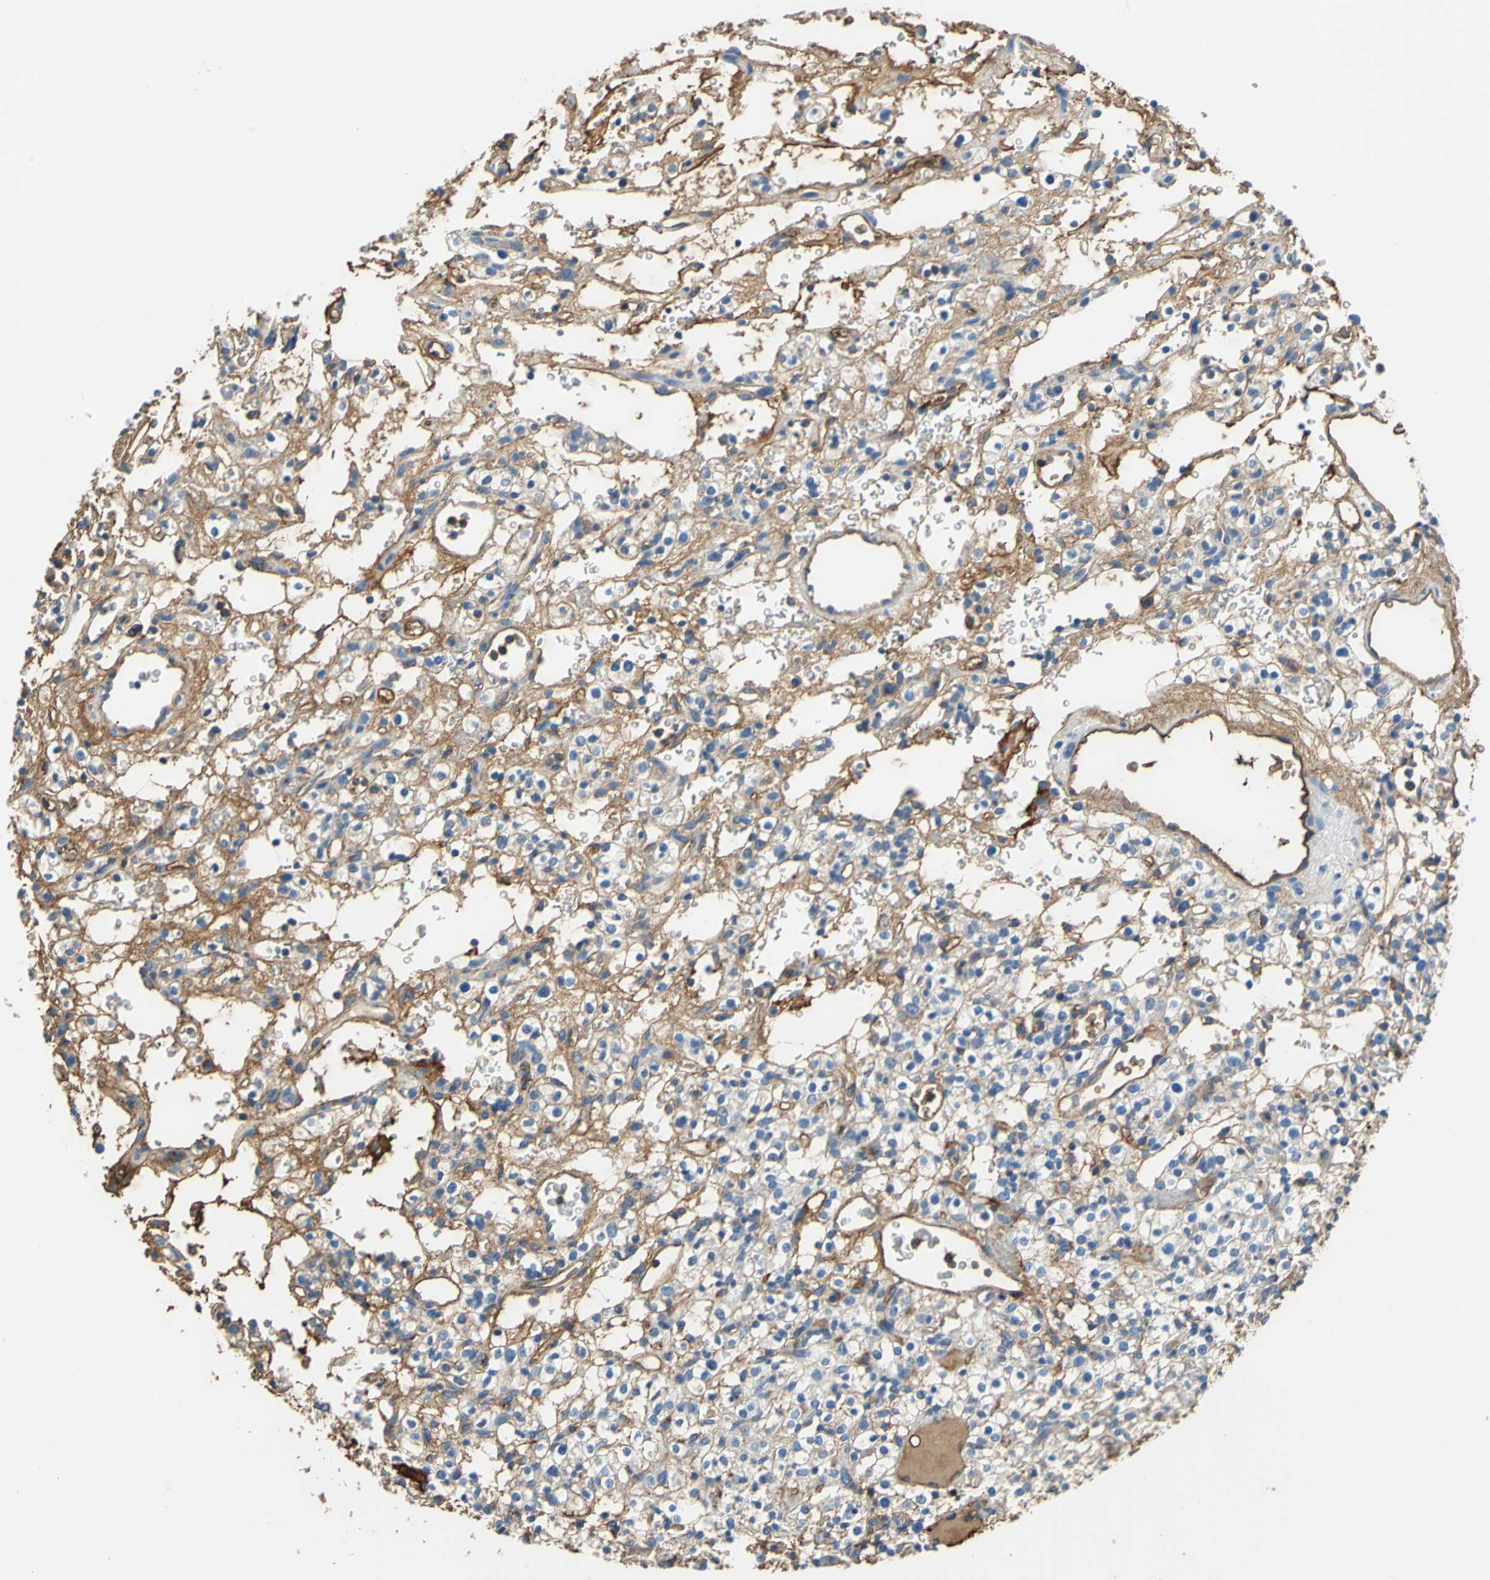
{"staining": {"intensity": "moderate", "quantity": "25%-75%", "location": "cytoplasmic/membranous"}, "tissue": "renal cancer", "cell_type": "Tumor cells", "image_type": "cancer", "snomed": [{"axis": "morphology", "description": "Normal tissue, NOS"}, {"axis": "morphology", "description": "Adenocarcinoma, NOS"}, {"axis": "topography", "description": "Kidney"}], "caption": "Protein expression analysis of renal cancer (adenocarcinoma) demonstrates moderate cytoplasmic/membranous staining in approximately 25%-75% of tumor cells.", "gene": "ALB", "patient": {"sex": "female", "age": 72}}